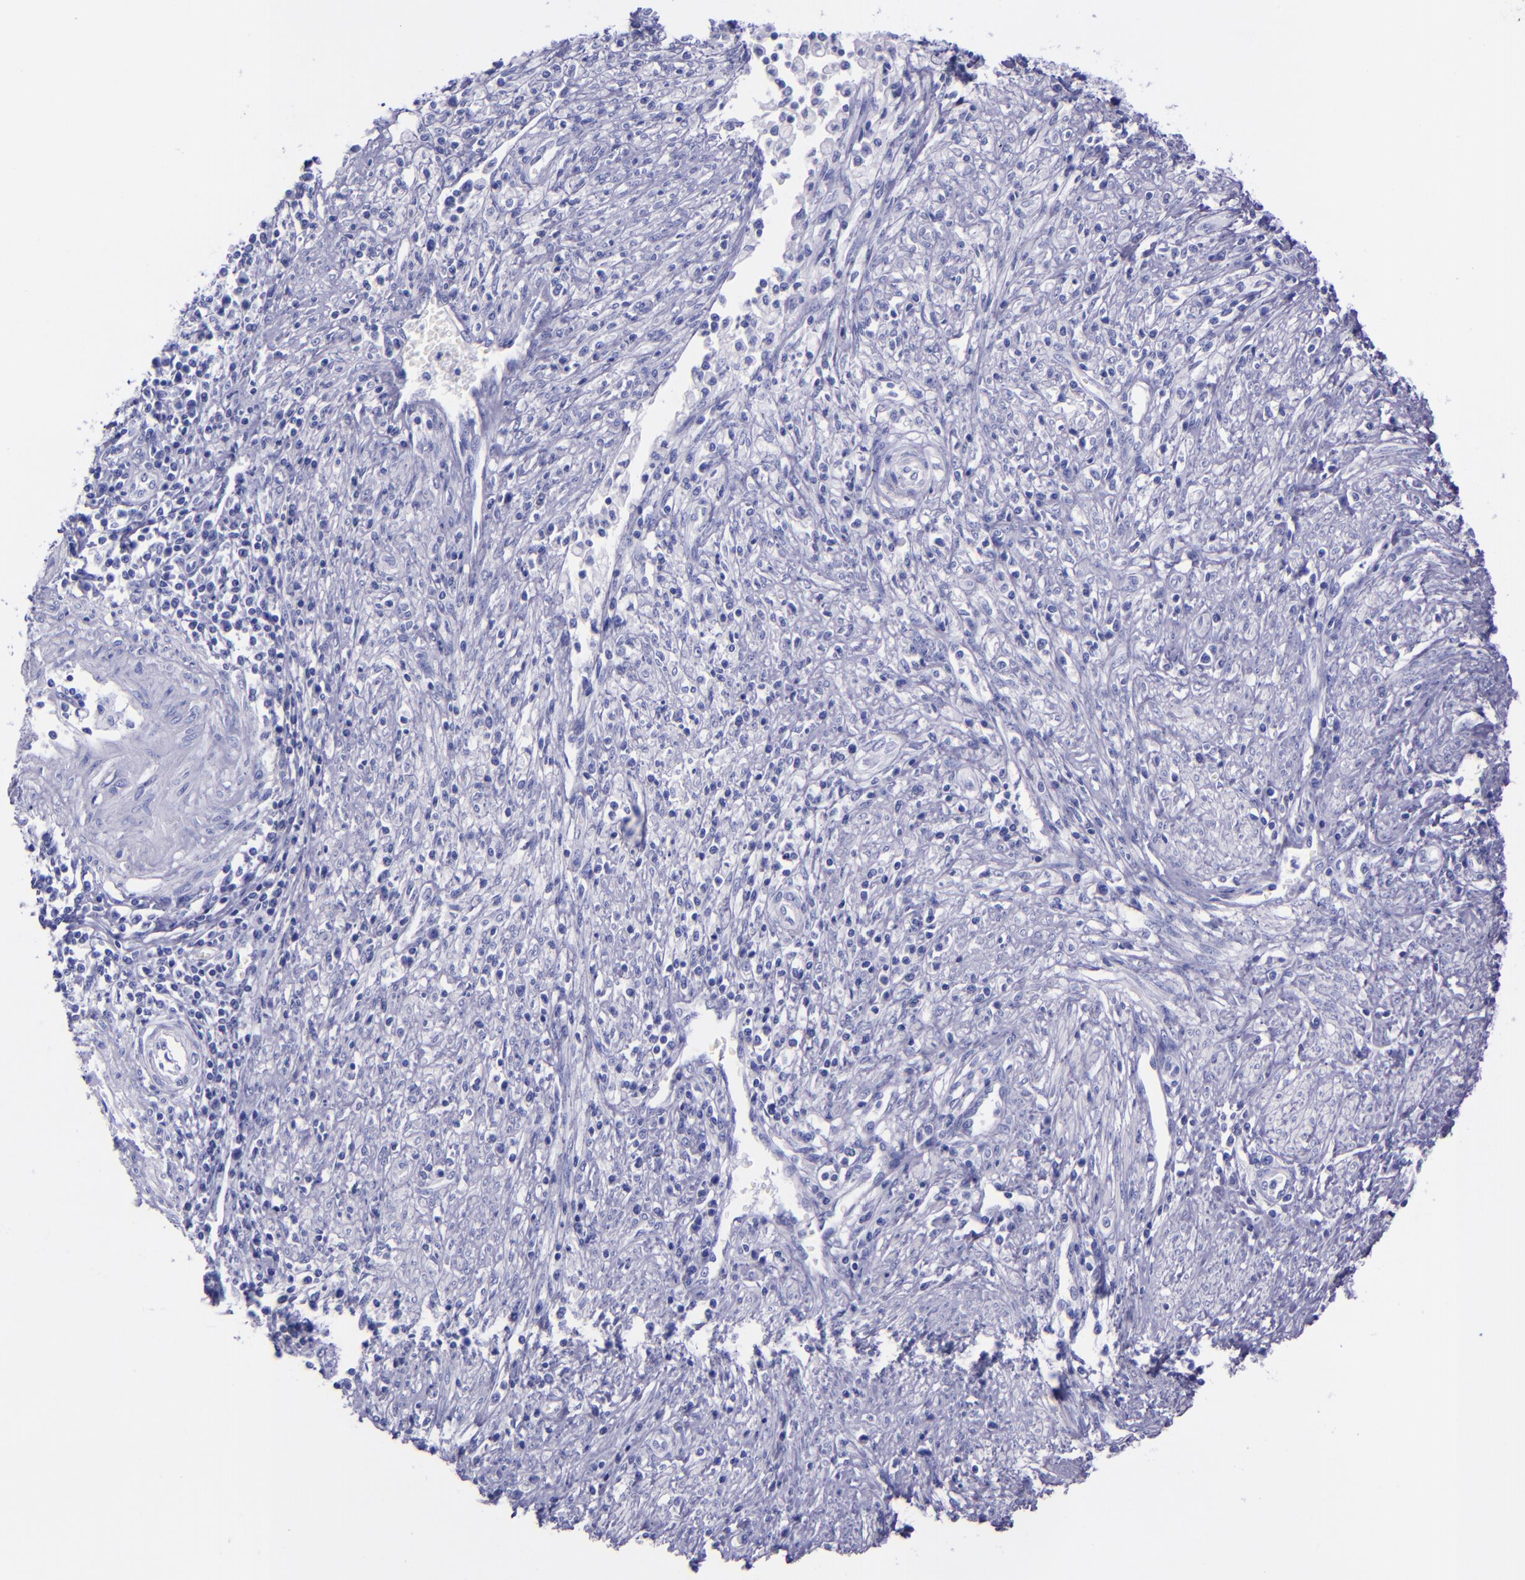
{"staining": {"intensity": "negative", "quantity": "none", "location": "none"}, "tissue": "cervical cancer", "cell_type": "Tumor cells", "image_type": "cancer", "snomed": [{"axis": "morphology", "description": "Adenocarcinoma, NOS"}, {"axis": "topography", "description": "Cervix"}], "caption": "Immunohistochemistry (IHC) of human adenocarcinoma (cervical) displays no positivity in tumor cells.", "gene": "MBP", "patient": {"sex": "female", "age": 36}}